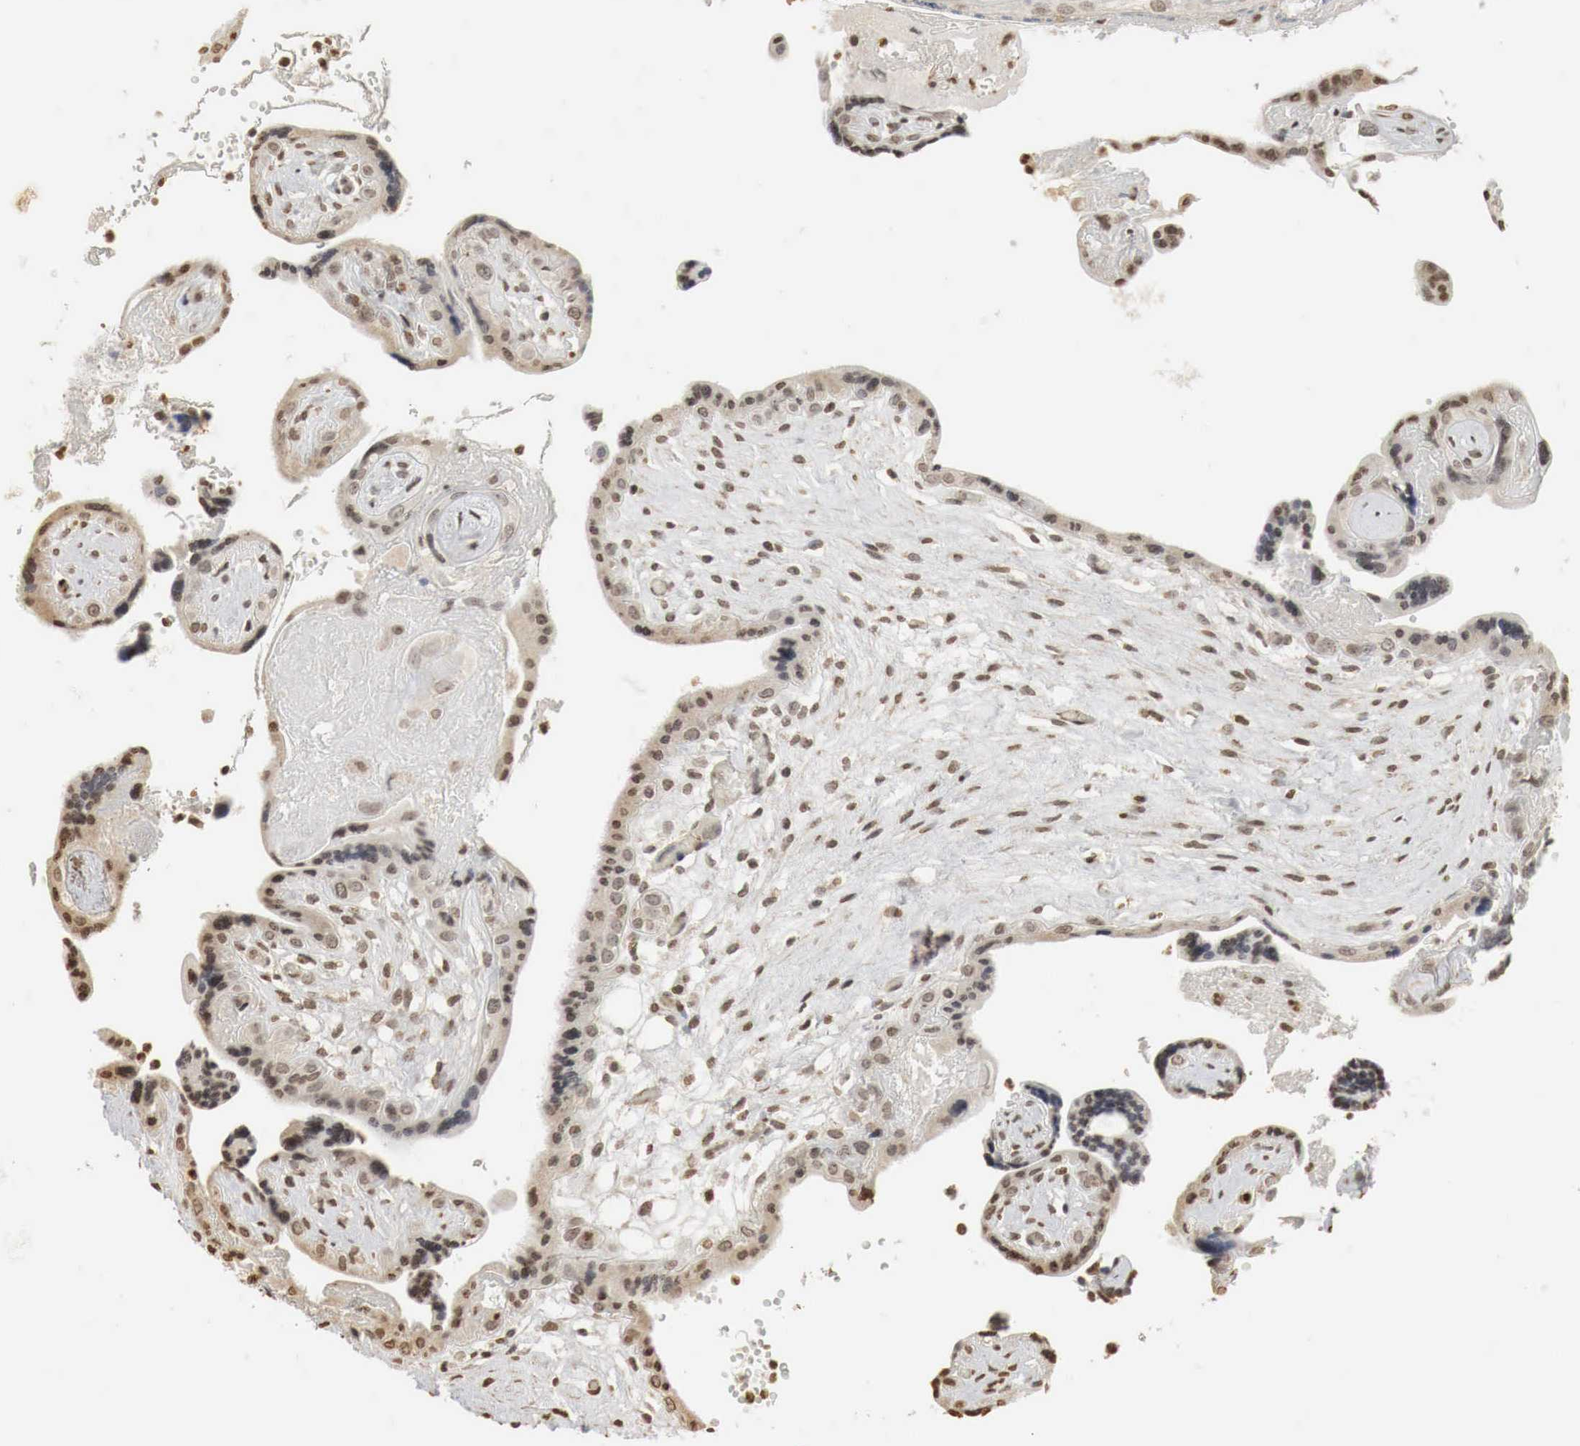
{"staining": {"intensity": "moderate", "quantity": "25%-75%", "location": "cytoplasmic/membranous,nuclear"}, "tissue": "placenta", "cell_type": "Trophoblastic cells", "image_type": "normal", "snomed": [{"axis": "morphology", "description": "Normal tissue, NOS"}, {"axis": "topography", "description": "Placenta"}], "caption": "The histopathology image reveals immunohistochemical staining of unremarkable placenta. There is moderate cytoplasmic/membranous,nuclear staining is present in approximately 25%-75% of trophoblastic cells.", "gene": "ERBB4", "patient": {"sex": "female", "age": 24}}